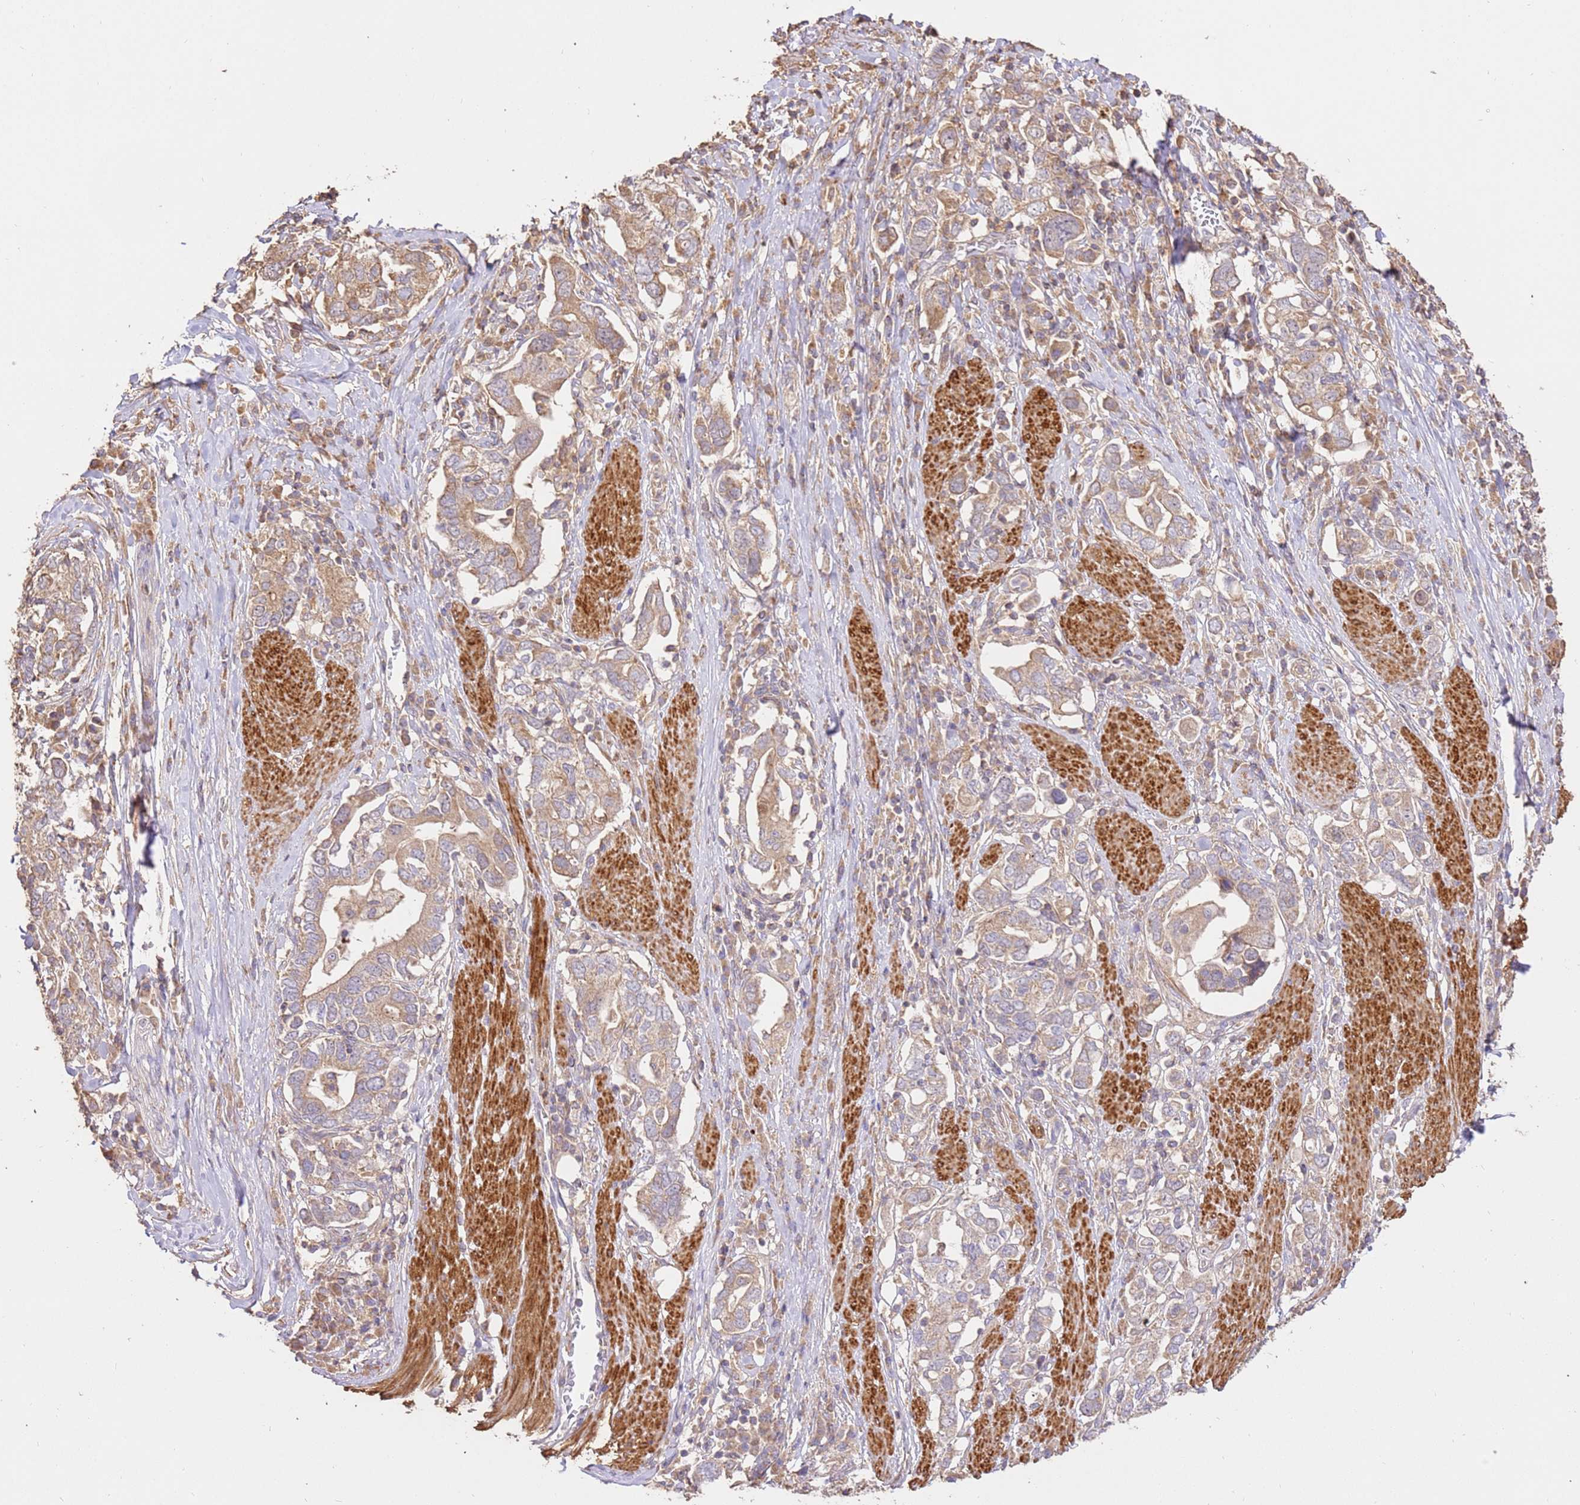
{"staining": {"intensity": "weak", "quantity": ">75%", "location": "cytoplasmic/membranous"}, "tissue": "stomach cancer", "cell_type": "Tumor cells", "image_type": "cancer", "snomed": [{"axis": "morphology", "description": "Adenocarcinoma, NOS"}, {"axis": "topography", "description": "Stomach, upper"}, {"axis": "topography", "description": "Stomach"}], "caption": "Stomach cancer tissue exhibits weak cytoplasmic/membranous expression in about >75% of tumor cells, visualized by immunohistochemistry.", "gene": "CEP55", "patient": {"sex": "male", "age": 62}}